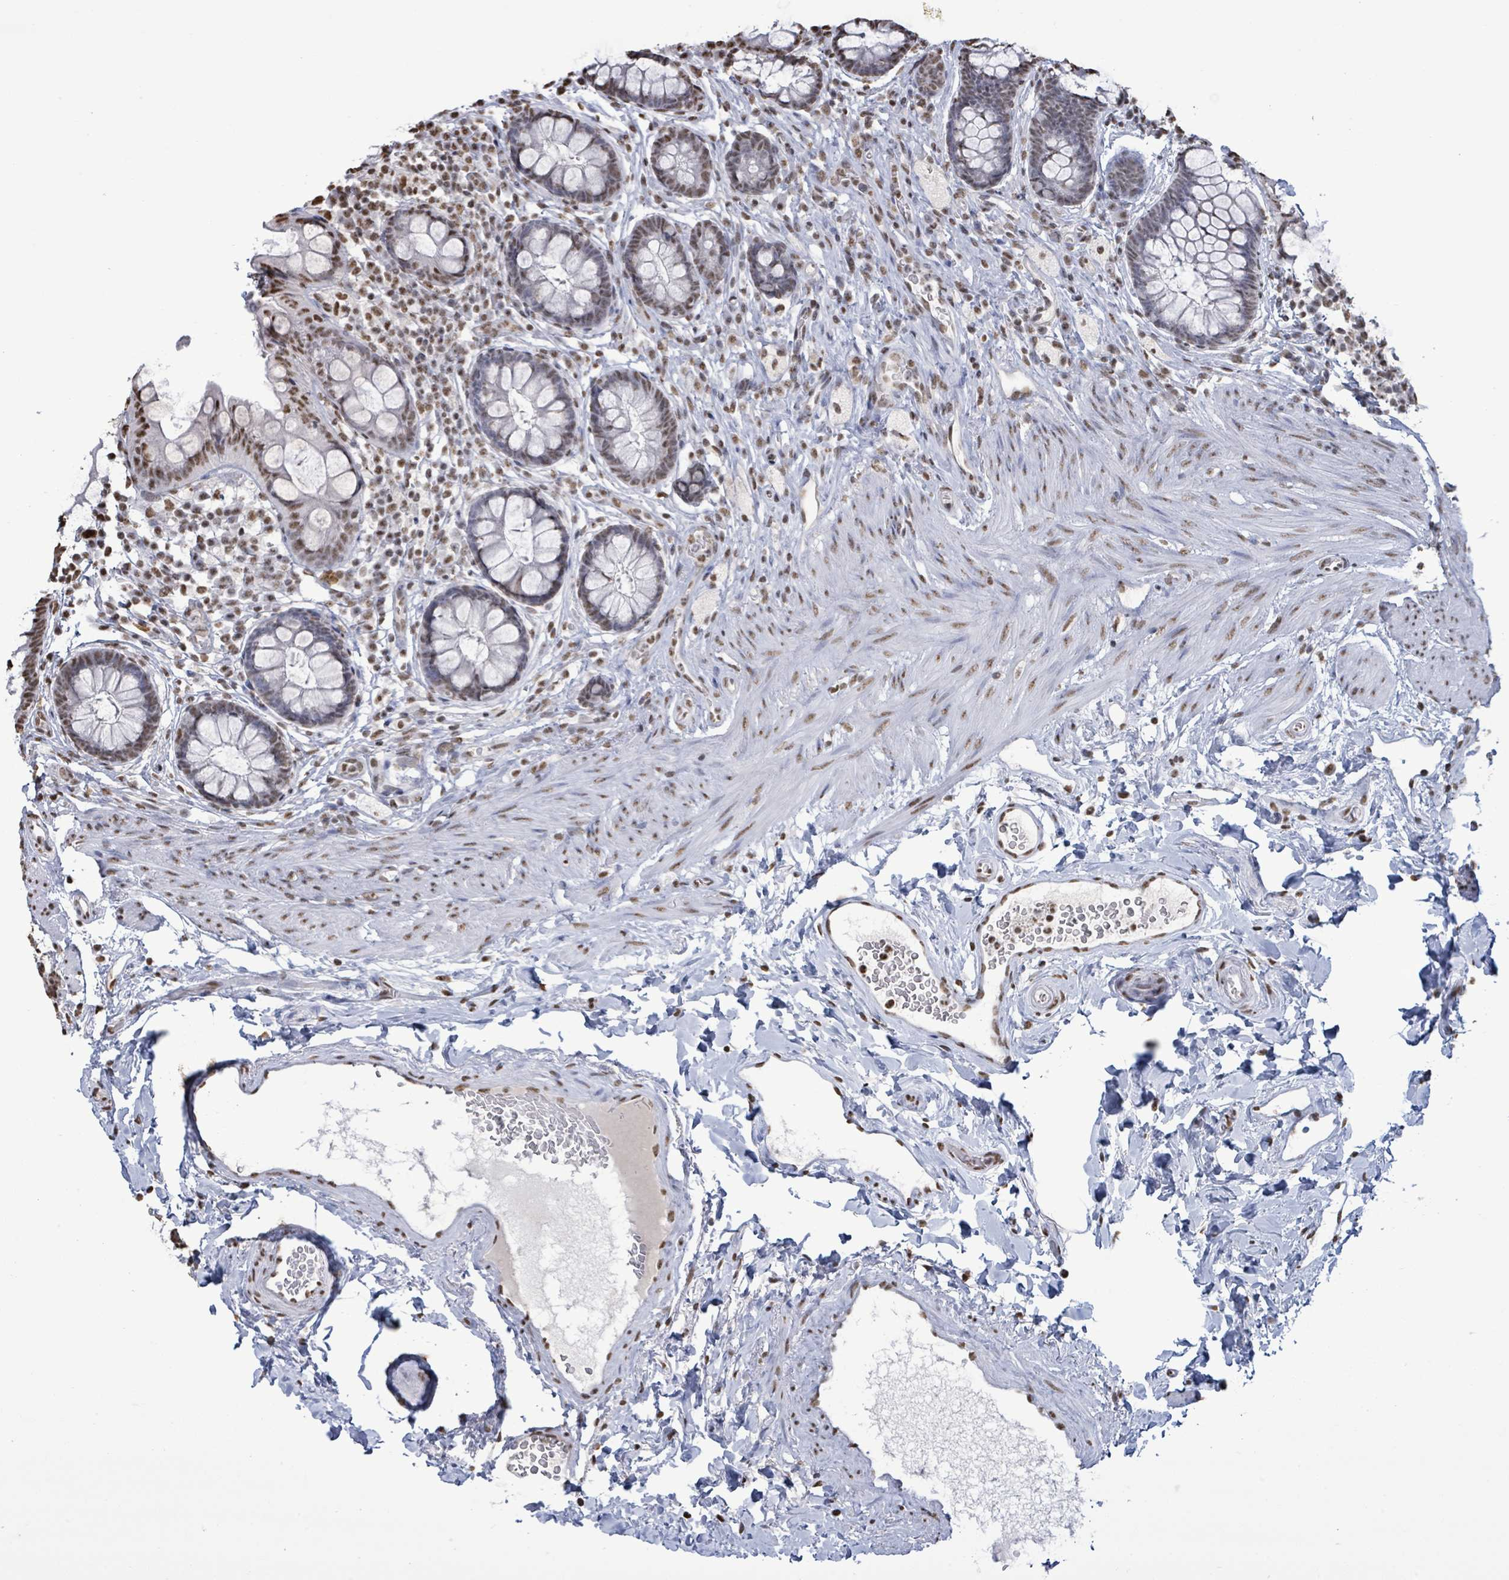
{"staining": {"intensity": "moderate", "quantity": "25%-75%", "location": "nuclear"}, "tissue": "rectum", "cell_type": "Glandular cells", "image_type": "normal", "snomed": [{"axis": "morphology", "description": "Normal tissue, NOS"}, {"axis": "topography", "description": "Rectum"}, {"axis": "topography", "description": "Peripheral nerve tissue"}], "caption": "Immunohistochemistry (IHC) (DAB) staining of benign human rectum demonstrates moderate nuclear protein staining in approximately 25%-75% of glandular cells.", "gene": "SAMD14", "patient": {"sex": "female", "age": 69}}